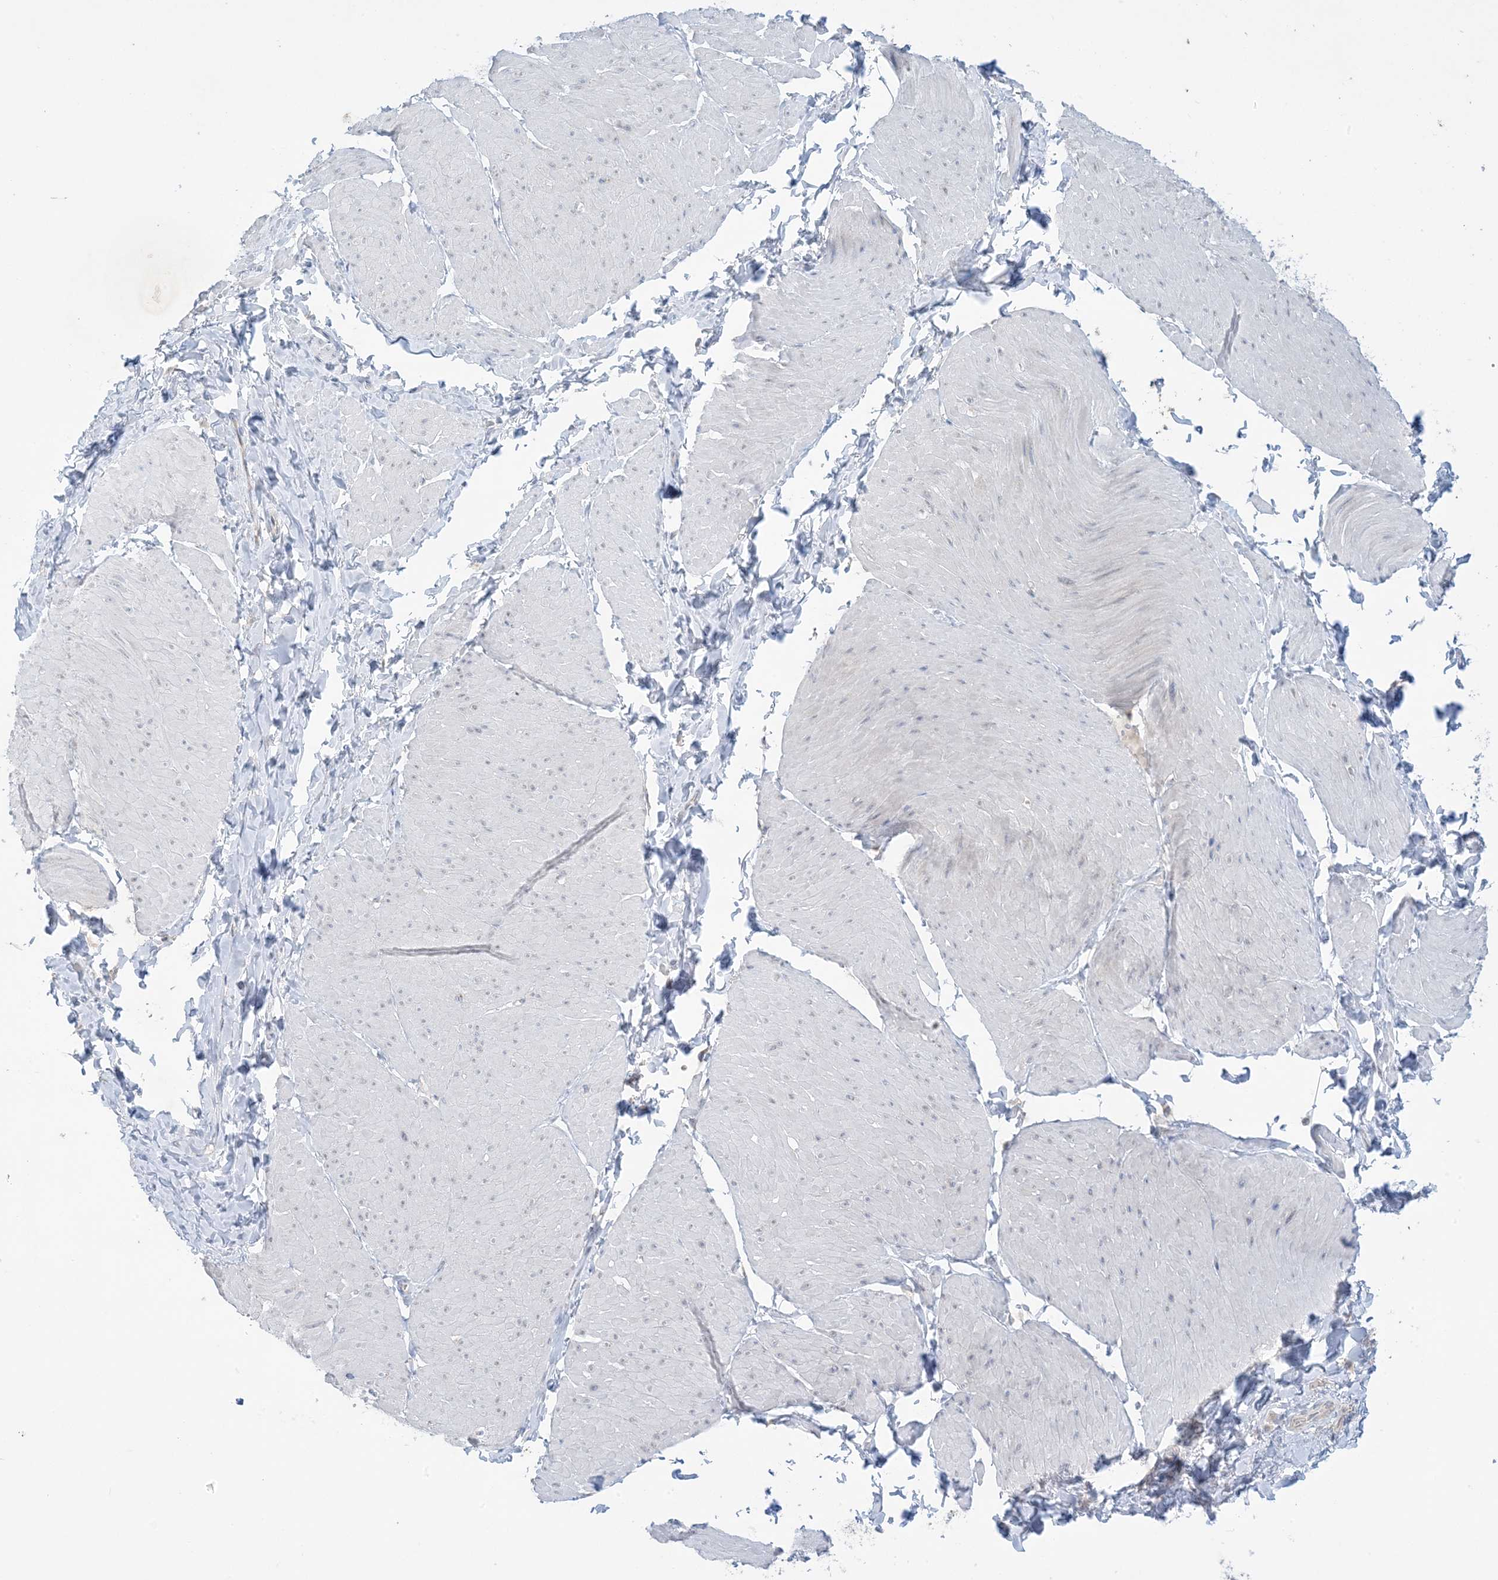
{"staining": {"intensity": "negative", "quantity": "none", "location": "none"}, "tissue": "smooth muscle", "cell_type": "Smooth muscle cells", "image_type": "normal", "snomed": [{"axis": "morphology", "description": "Urothelial carcinoma, High grade"}, {"axis": "topography", "description": "Urinary bladder"}], "caption": "The image demonstrates no significant expression in smooth muscle cells of smooth muscle.", "gene": "RPP40", "patient": {"sex": "male", "age": 46}}